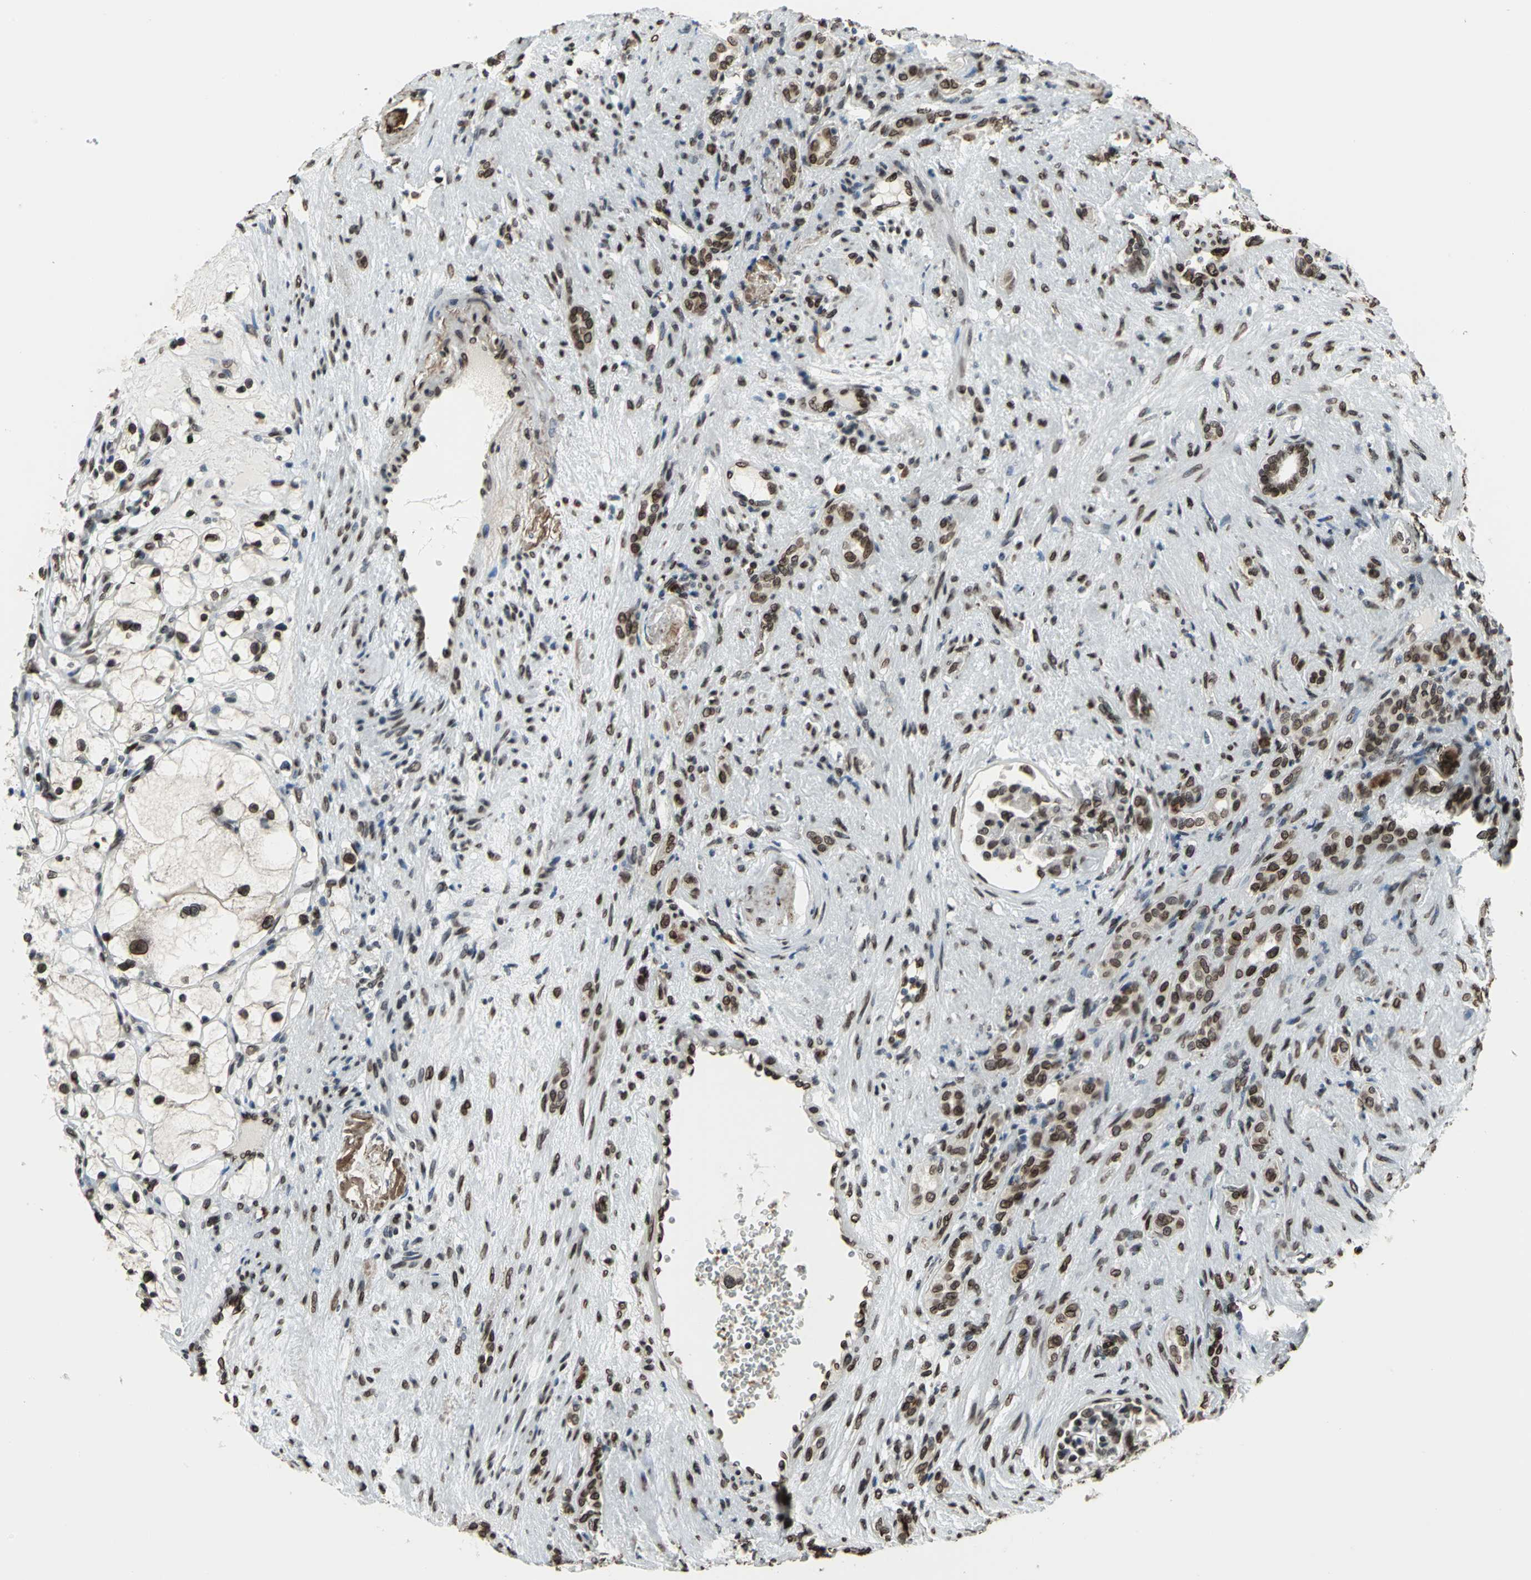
{"staining": {"intensity": "moderate", "quantity": ">75%", "location": "nuclear"}, "tissue": "renal cancer", "cell_type": "Tumor cells", "image_type": "cancer", "snomed": [{"axis": "morphology", "description": "Adenocarcinoma, NOS"}, {"axis": "topography", "description": "Kidney"}], "caption": "Protein expression analysis of human adenocarcinoma (renal) reveals moderate nuclear expression in approximately >75% of tumor cells.", "gene": "ISY1", "patient": {"sex": "female", "age": 83}}